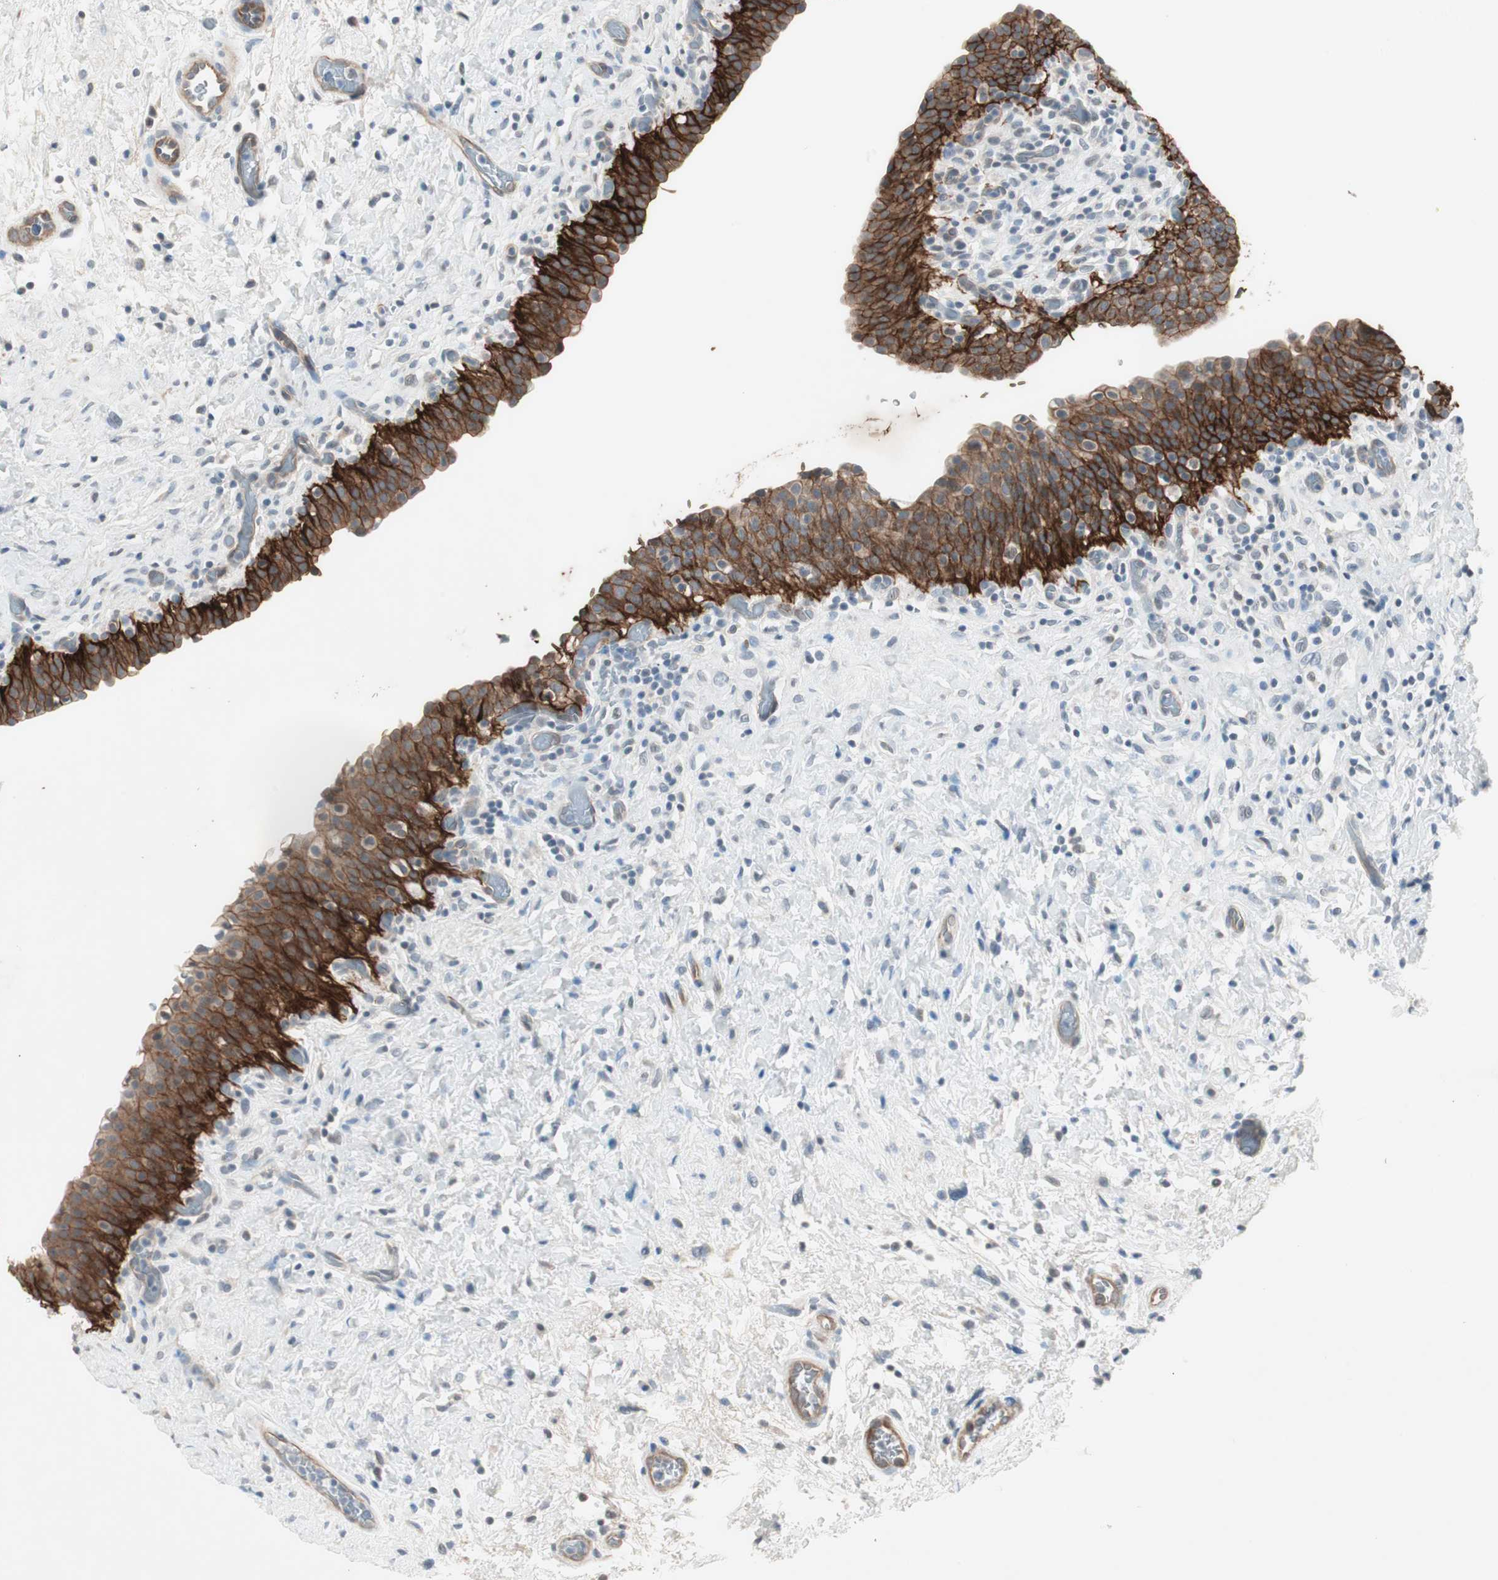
{"staining": {"intensity": "strong", "quantity": "25%-75%", "location": "cytoplasmic/membranous"}, "tissue": "urinary bladder", "cell_type": "Urothelial cells", "image_type": "normal", "snomed": [{"axis": "morphology", "description": "Normal tissue, NOS"}, {"axis": "topography", "description": "Urinary bladder"}], "caption": "This photomicrograph exhibits immunohistochemistry (IHC) staining of unremarkable human urinary bladder, with high strong cytoplasmic/membranous positivity in about 25%-75% of urothelial cells.", "gene": "ITGB4", "patient": {"sex": "male", "age": 51}}